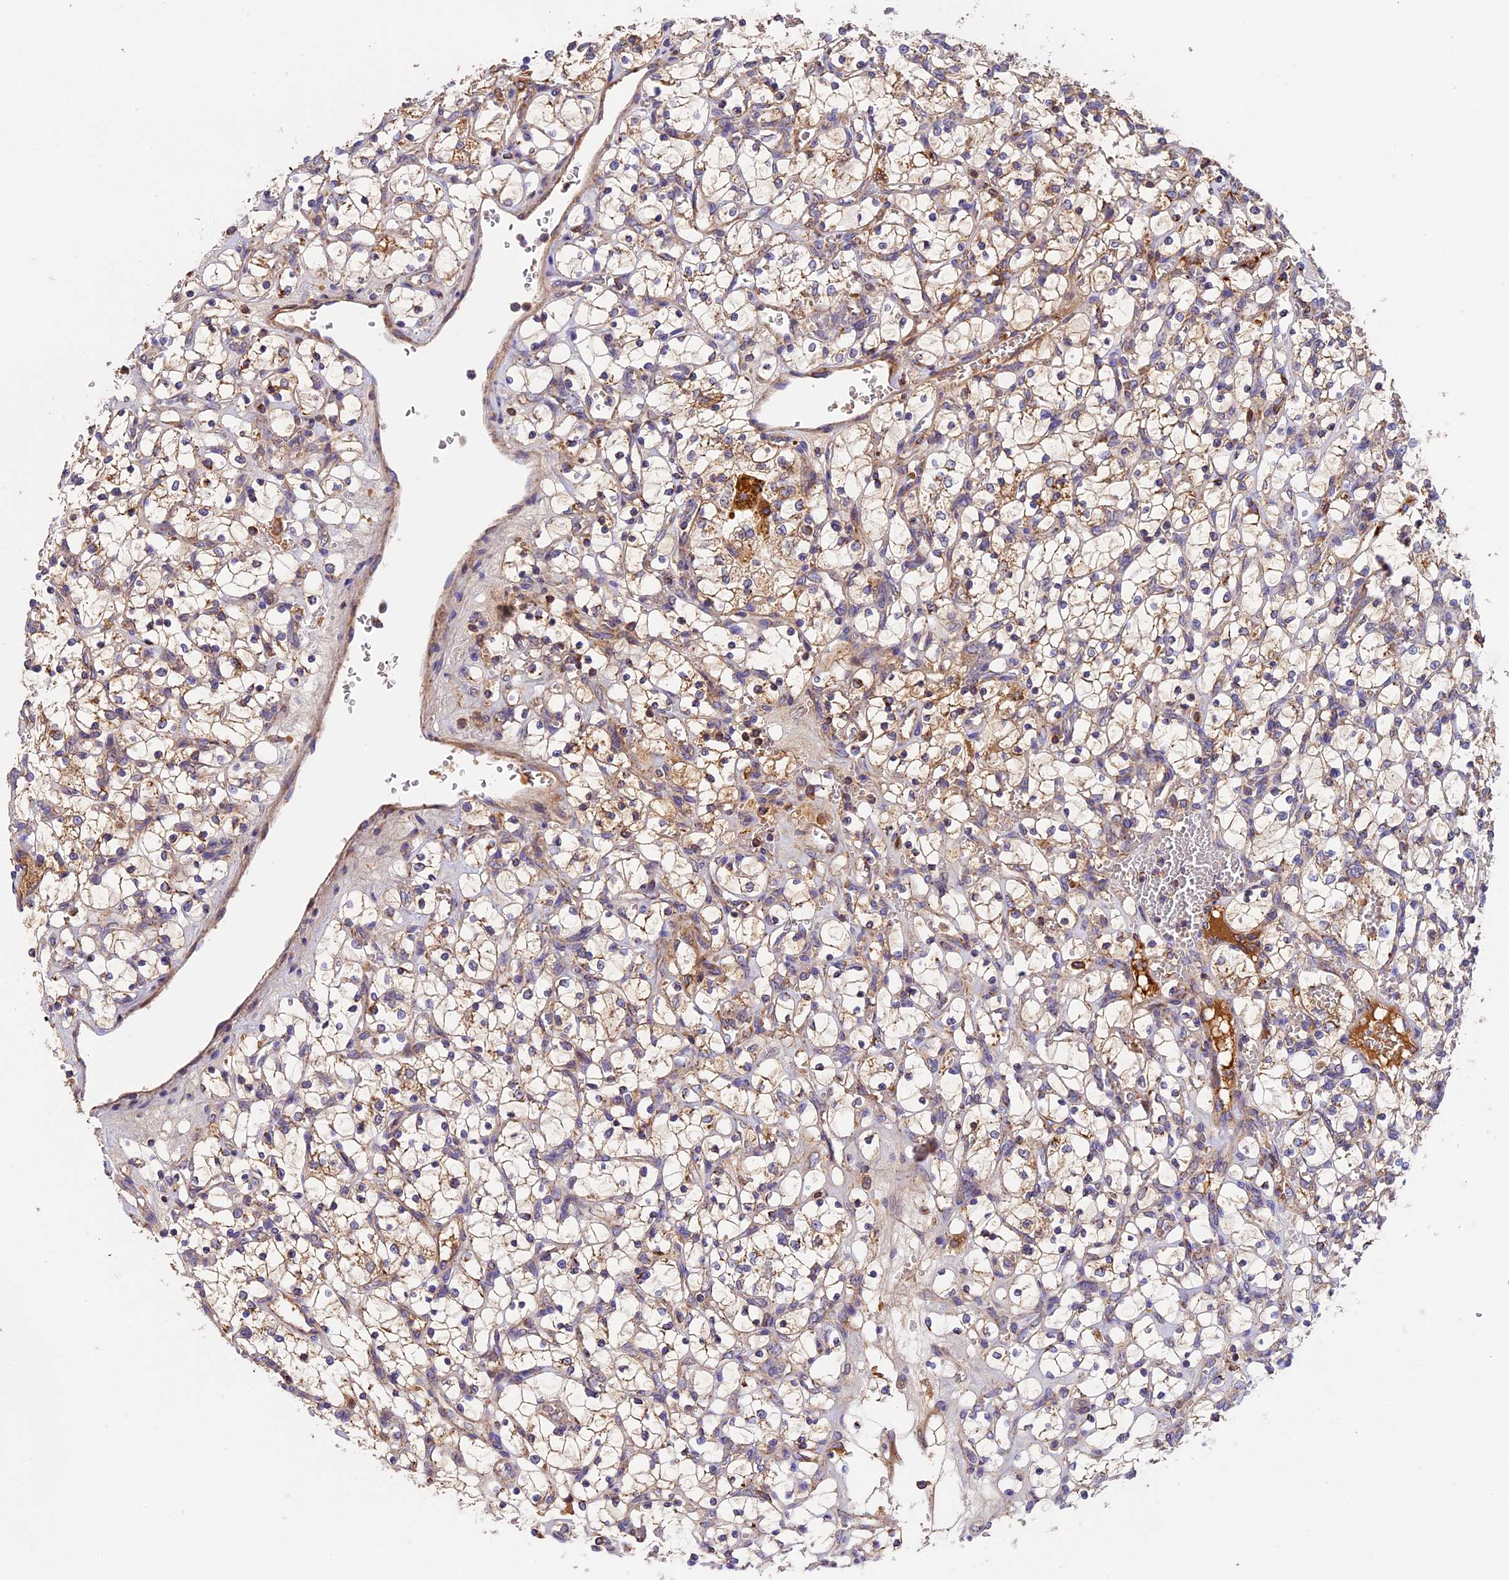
{"staining": {"intensity": "moderate", "quantity": "25%-75%", "location": "cytoplasmic/membranous"}, "tissue": "renal cancer", "cell_type": "Tumor cells", "image_type": "cancer", "snomed": [{"axis": "morphology", "description": "Adenocarcinoma, NOS"}, {"axis": "topography", "description": "Kidney"}], "caption": "Moderate cytoplasmic/membranous positivity for a protein is identified in about 25%-75% of tumor cells of renal adenocarcinoma using immunohistochemistry (IHC).", "gene": "OCEL1", "patient": {"sex": "female", "age": 69}}